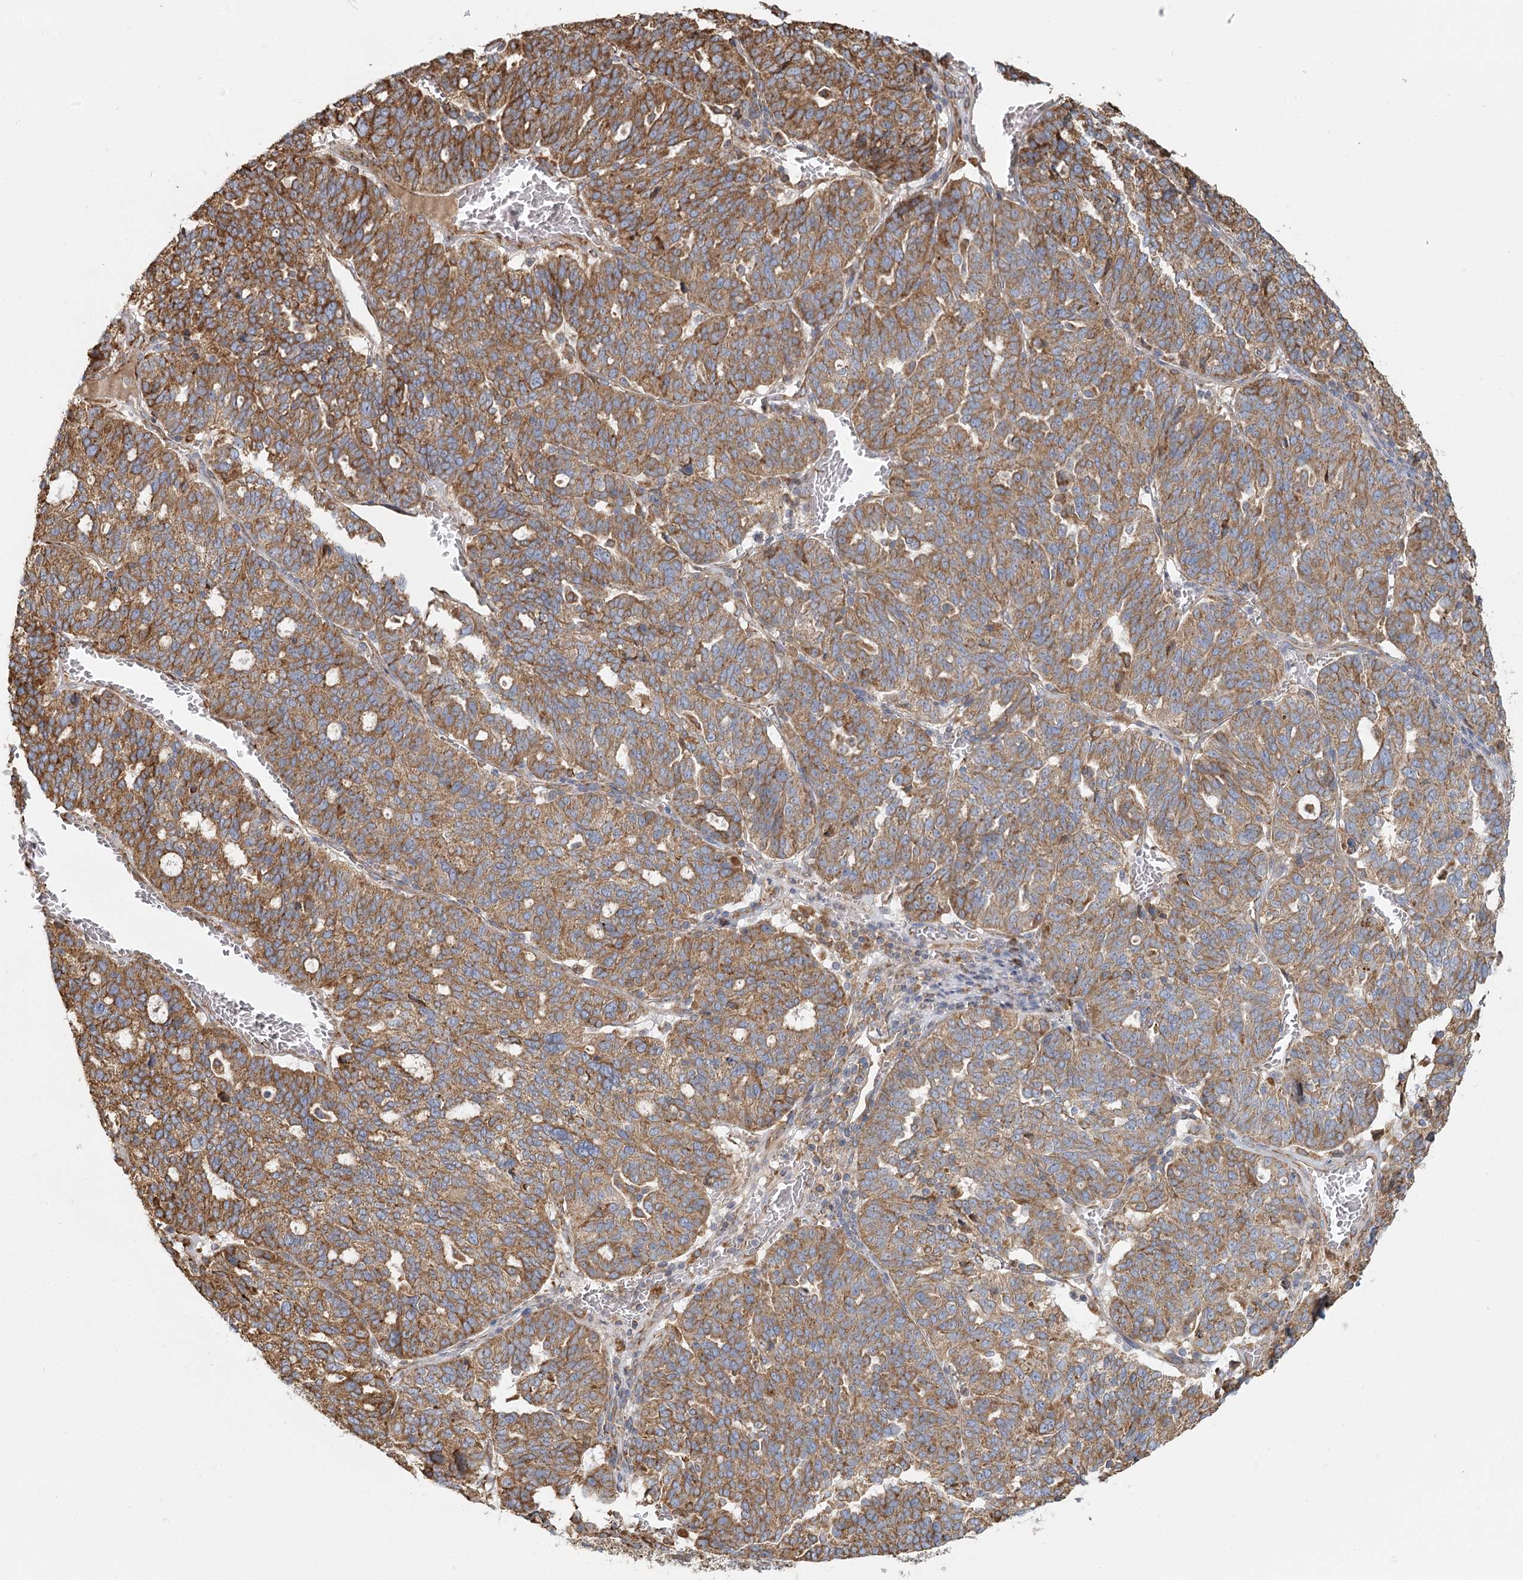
{"staining": {"intensity": "moderate", "quantity": ">75%", "location": "cytoplasmic/membranous"}, "tissue": "ovarian cancer", "cell_type": "Tumor cells", "image_type": "cancer", "snomed": [{"axis": "morphology", "description": "Cystadenocarcinoma, serous, NOS"}, {"axis": "topography", "description": "Ovary"}], "caption": "Approximately >75% of tumor cells in serous cystadenocarcinoma (ovarian) demonstrate moderate cytoplasmic/membranous protein positivity as visualized by brown immunohistochemical staining.", "gene": "TAS1R1", "patient": {"sex": "female", "age": 59}}